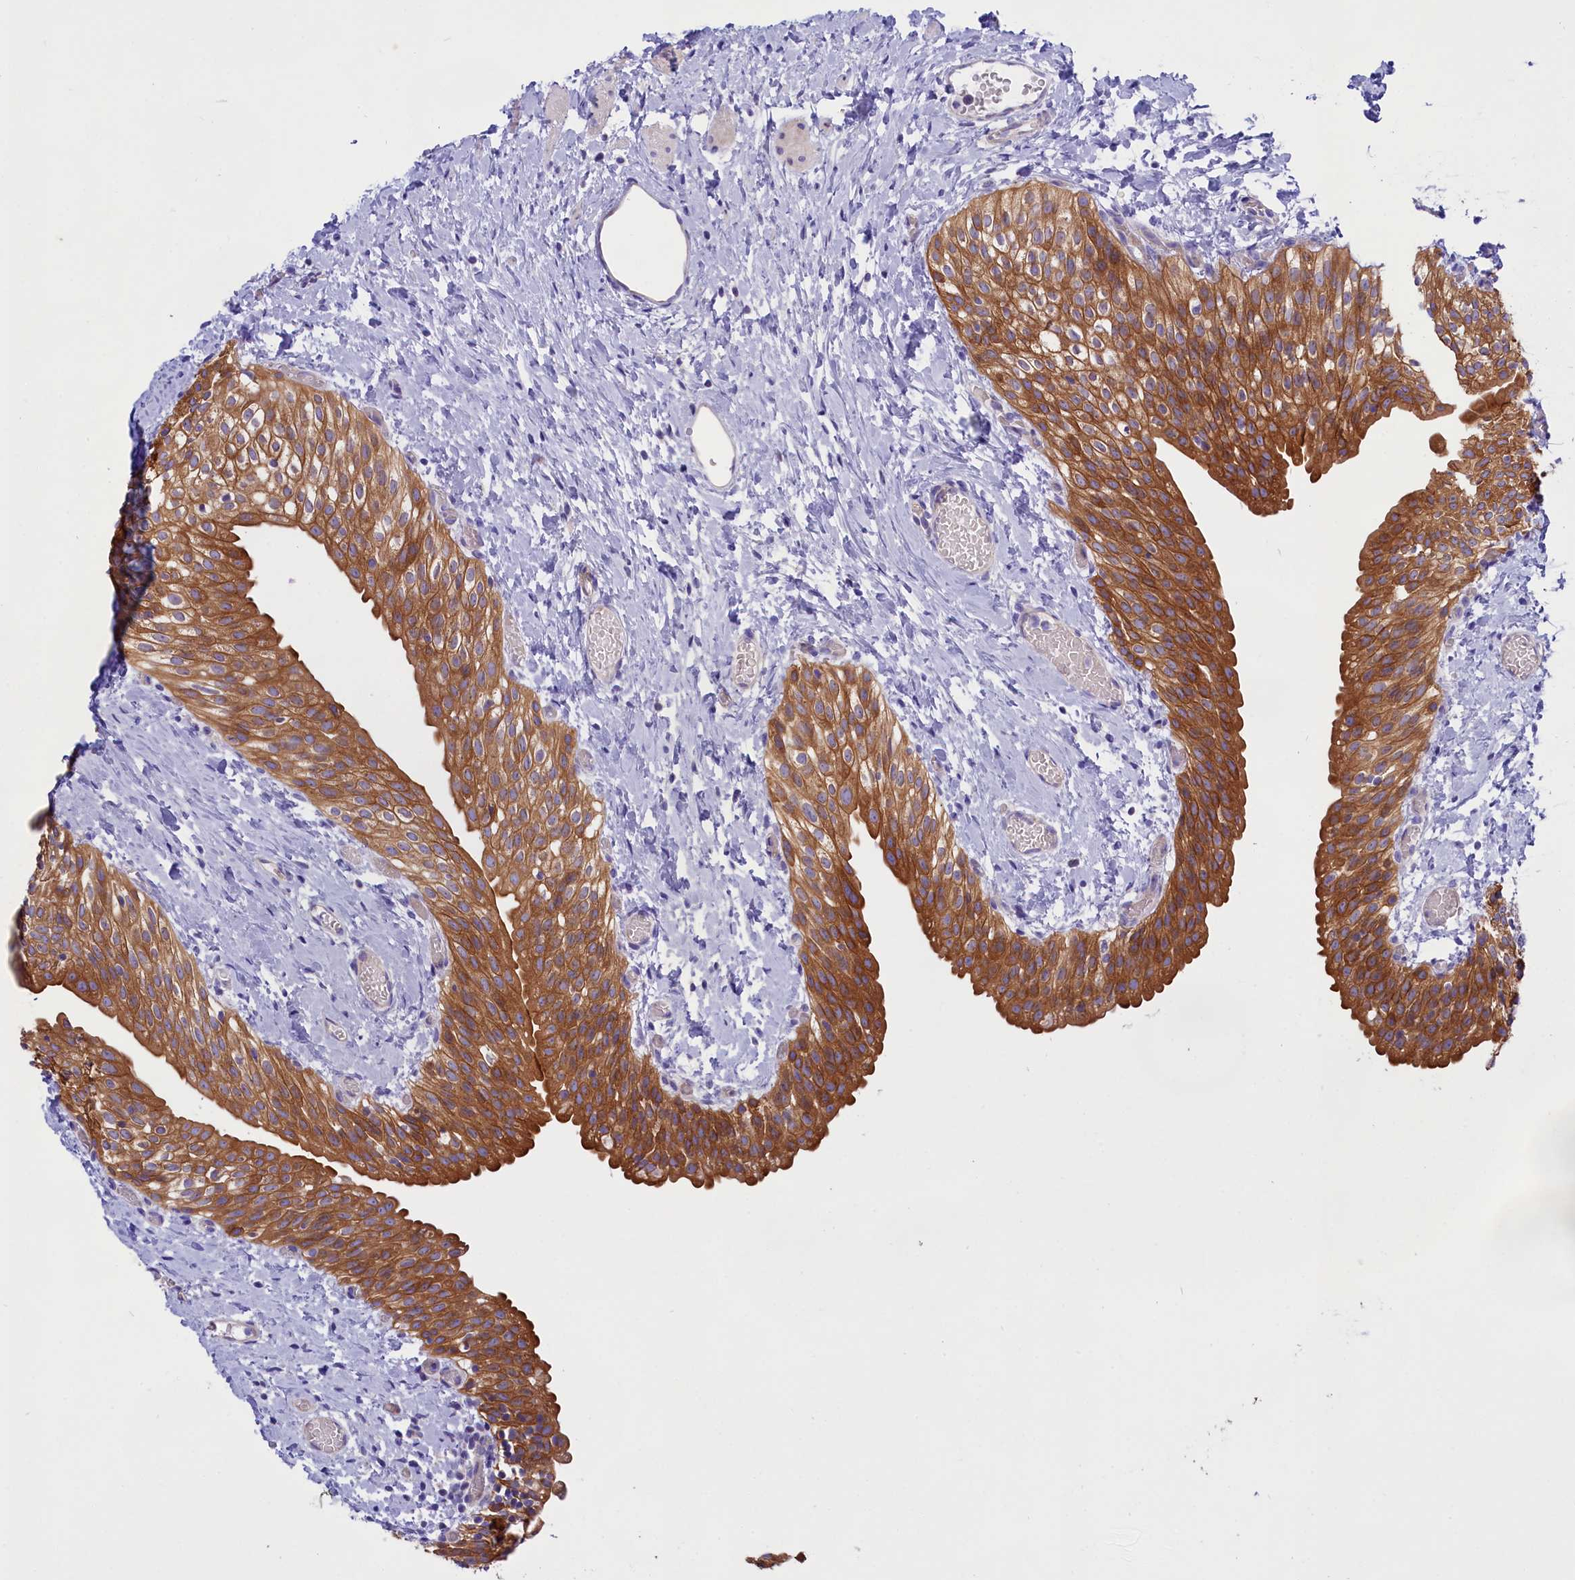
{"staining": {"intensity": "strong", "quantity": ">75%", "location": "cytoplasmic/membranous"}, "tissue": "urinary bladder", "cell_type": "Urothelial cells", "image_type": "normal", "snomed": [{"axis": "morphology", "description": "Normal tissue, NOS"}, {"axis": "topography", "description": "Urinary bladder"}], "caption": "The immunohistochemical stain highlights strong cytoplasmic/membranous staining in urothelial cells of benign urinary bladder. Nuclei are stained in blue.", "gene": "PPP1R13L", "patient": {"sex": "male", "age": 1}}